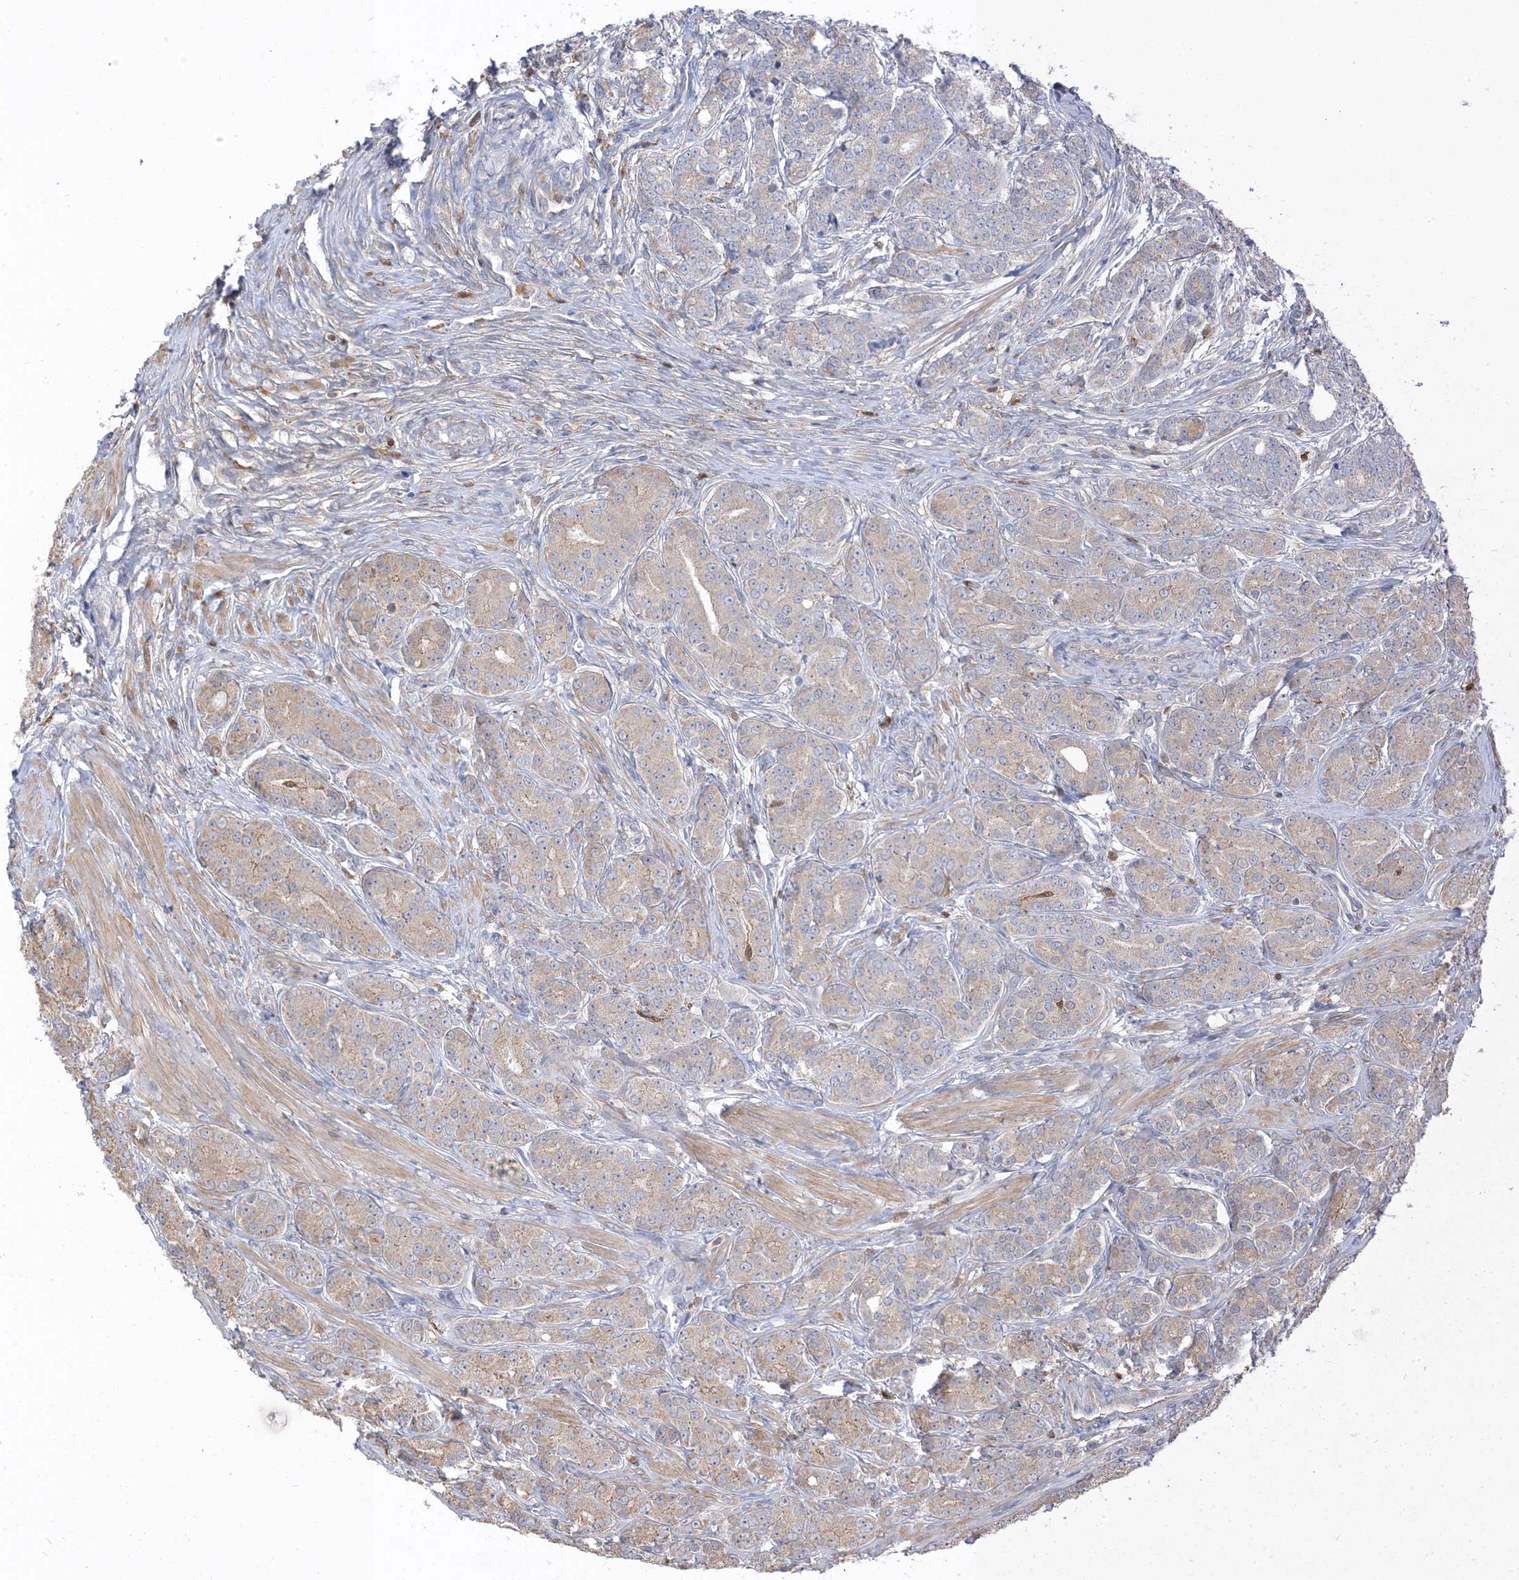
{"staining": {"intensity": "weak", "quantity": ">75%", "location": "cytoplasmic/membranous"}, "tissue": "prostate cancer", "cell_type": "Tumor cells", "image_type": "cancer", "snomed": [{"axis": "morphology", "description": "Adenocarcinoma, High grade"}, {"axis": "topography", "description": "Prostate"}], "caption": "Immunohistochemistry (IHC) image of prostate high-grade adenocarcinoma stained for a protein (brown), which shows low levels of weak cytoplasmic/membranous expression in about >75% of tumor cells.", "gene": "NAGK", "patient": {"sex": "male", "age": 62}}